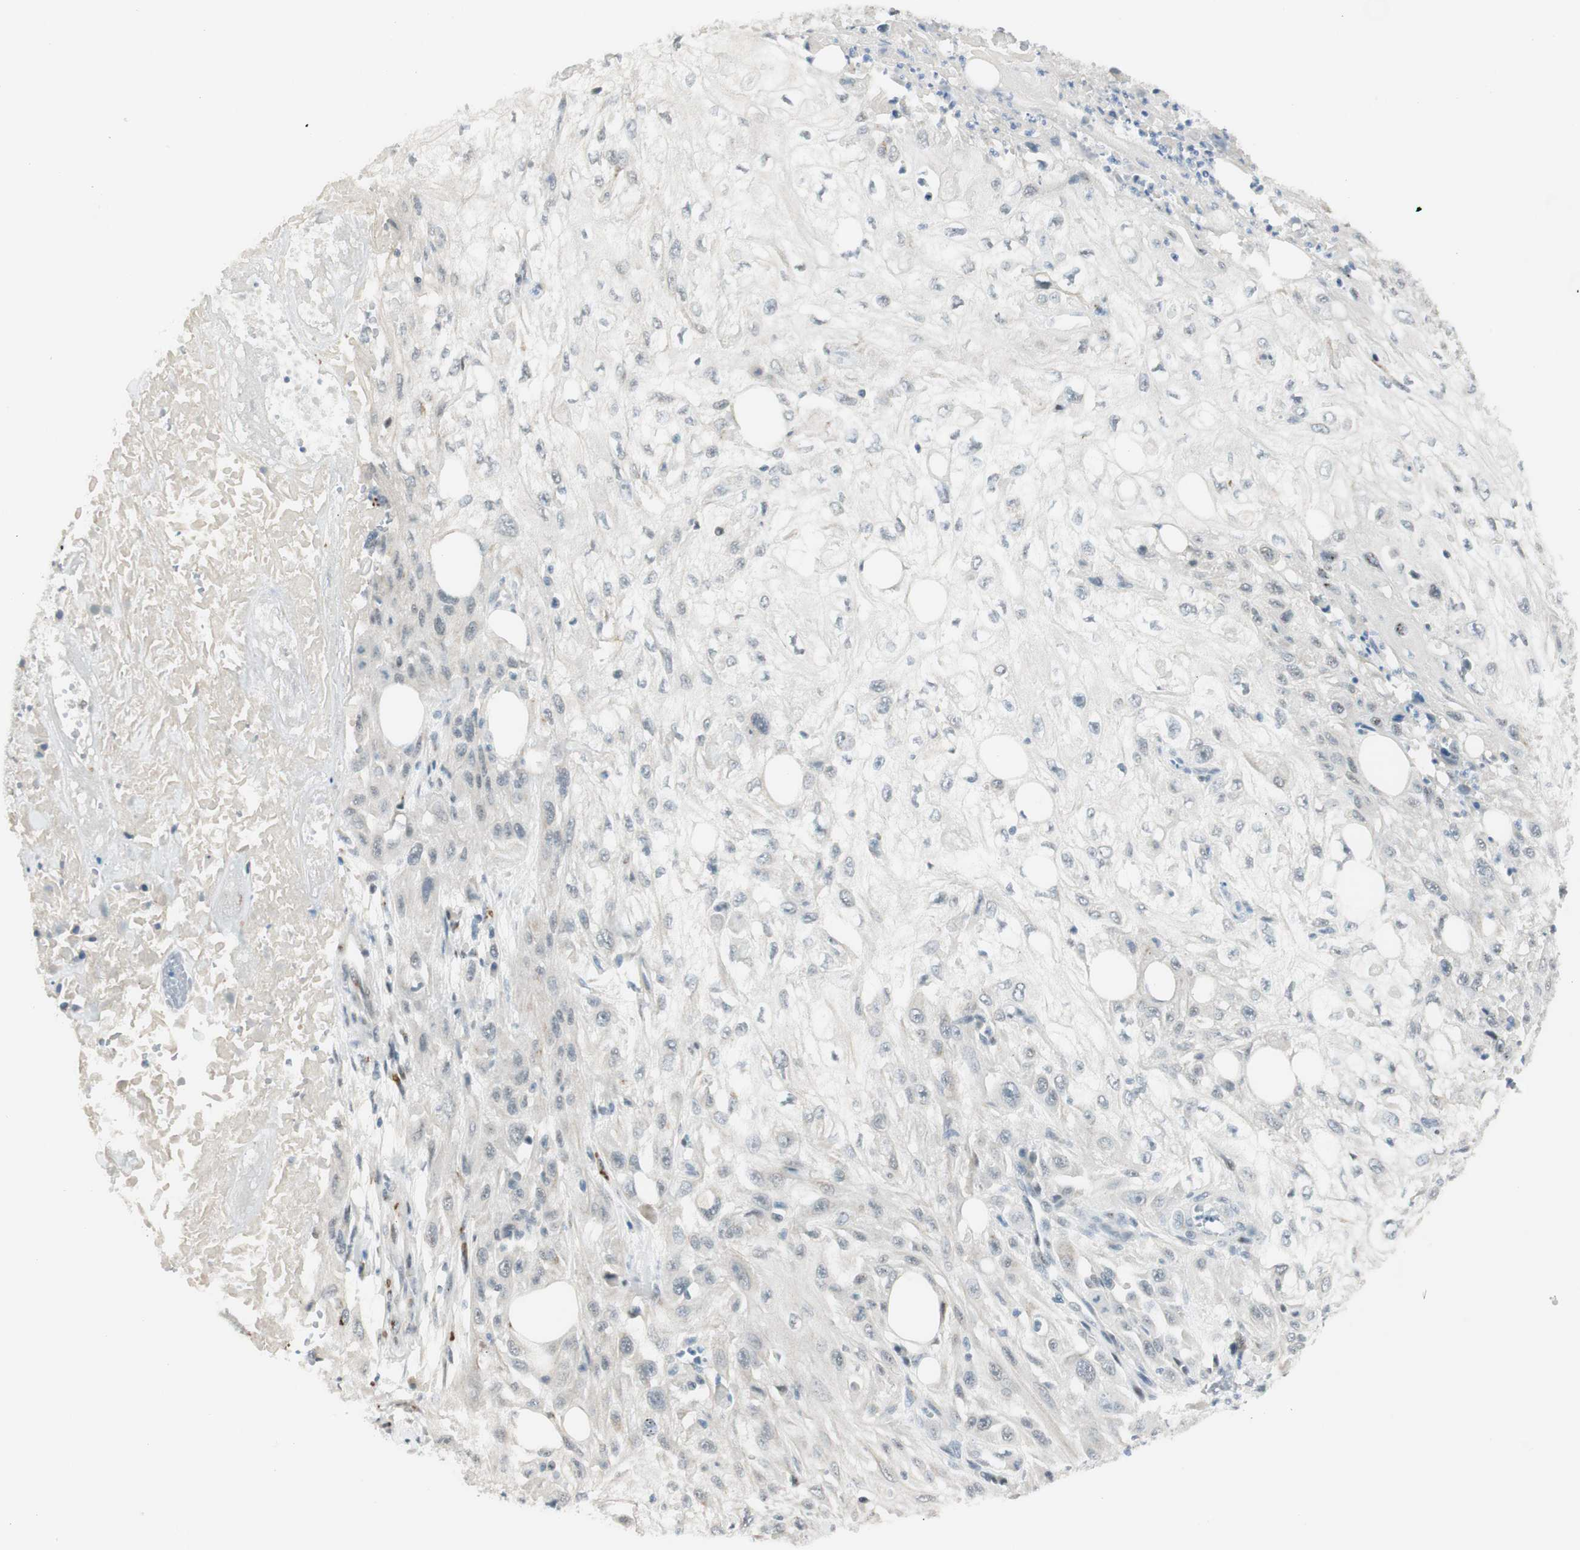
{"staining": {"intensity": "negative", "quantity": "none", "location": "none"}, "tissue": "skin cancer", "cell_type": "Tumor cells", "image_type": "cancer", "snomed": [{"axis": "morphology", "description": "Squamous cell carcinoma, NOS"}, {"axis": "topography", "description": "Skin"}], "caption": "The IHC micrograph has no significant staining in tumor cells of squamous cell carcinoma (skin) tissue.", "gene": "B4GALNT1", "patient": {"sex": "male", "age": 75}}